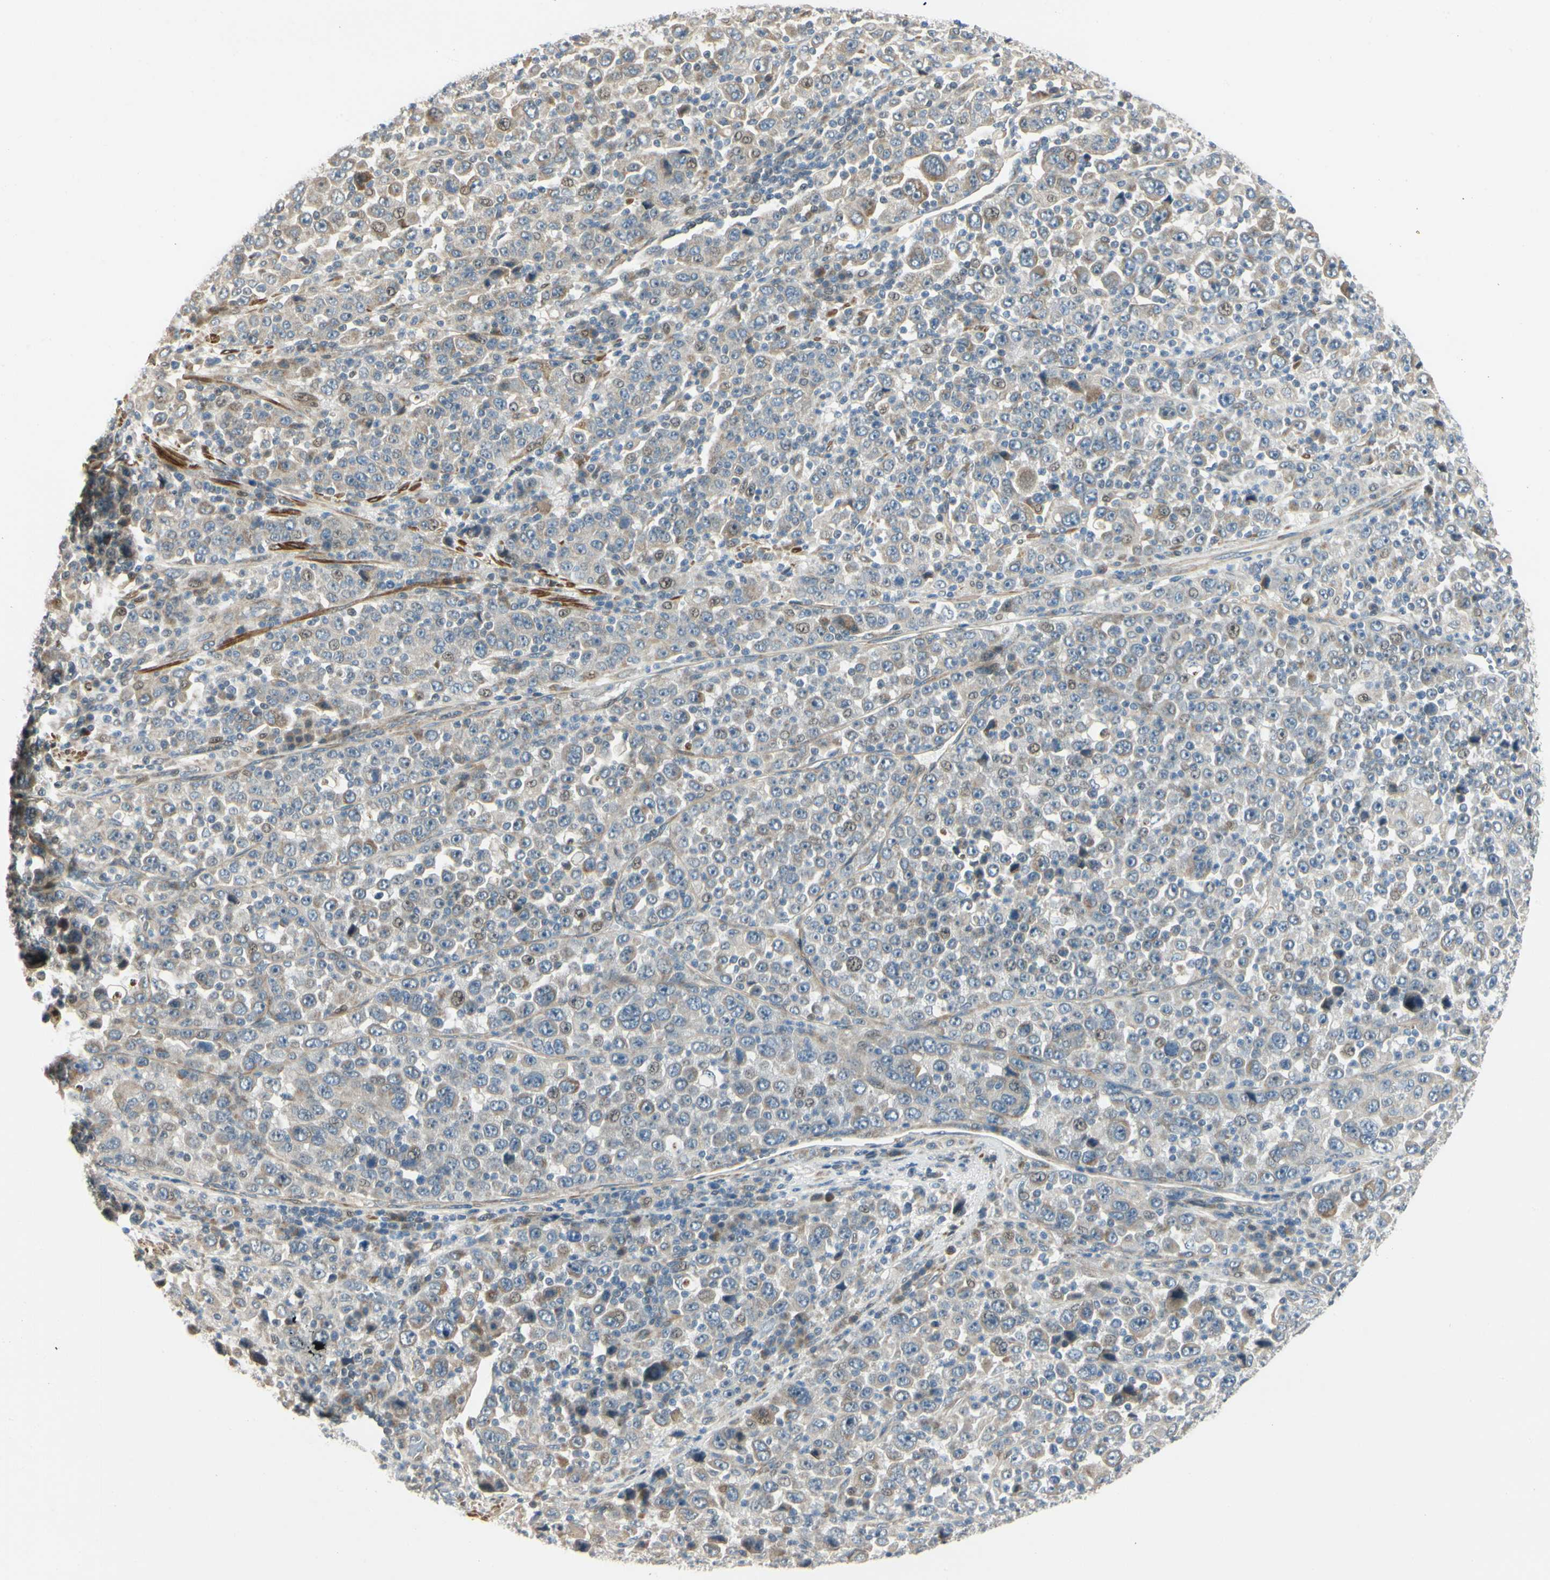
{"staining": {"intensity": "weak", "quantity": "25%-75%", "location": "cytoplasmic/membranous"}, "tissue": "stomach cancer", "cell_type": "Tumor cells", "image_type": "cancer", "snomed": [{"axis": "morphology", "description": "Normal tissue, NOS"}, {"axis": "morphology", "description": "Adenocarcinoma, NOS"}, {"axis": "topography", "description": "Stomach, upper"}, {"axis": "topography", "description": "Stomach"}], "caption": "Immunohistochemistry micrograph of neoplastic tissue: stomach cancer (adenocarcinoma) stained using immunohistochemistry reveals low levels of weak protein expression localized specifically in the cytoplasmic/membranous of tumor cells, appearing as a cytoplasmic/membranous brown color.", "gene": "P4HA3", "patient": {"sex": "male", "age": 59}}